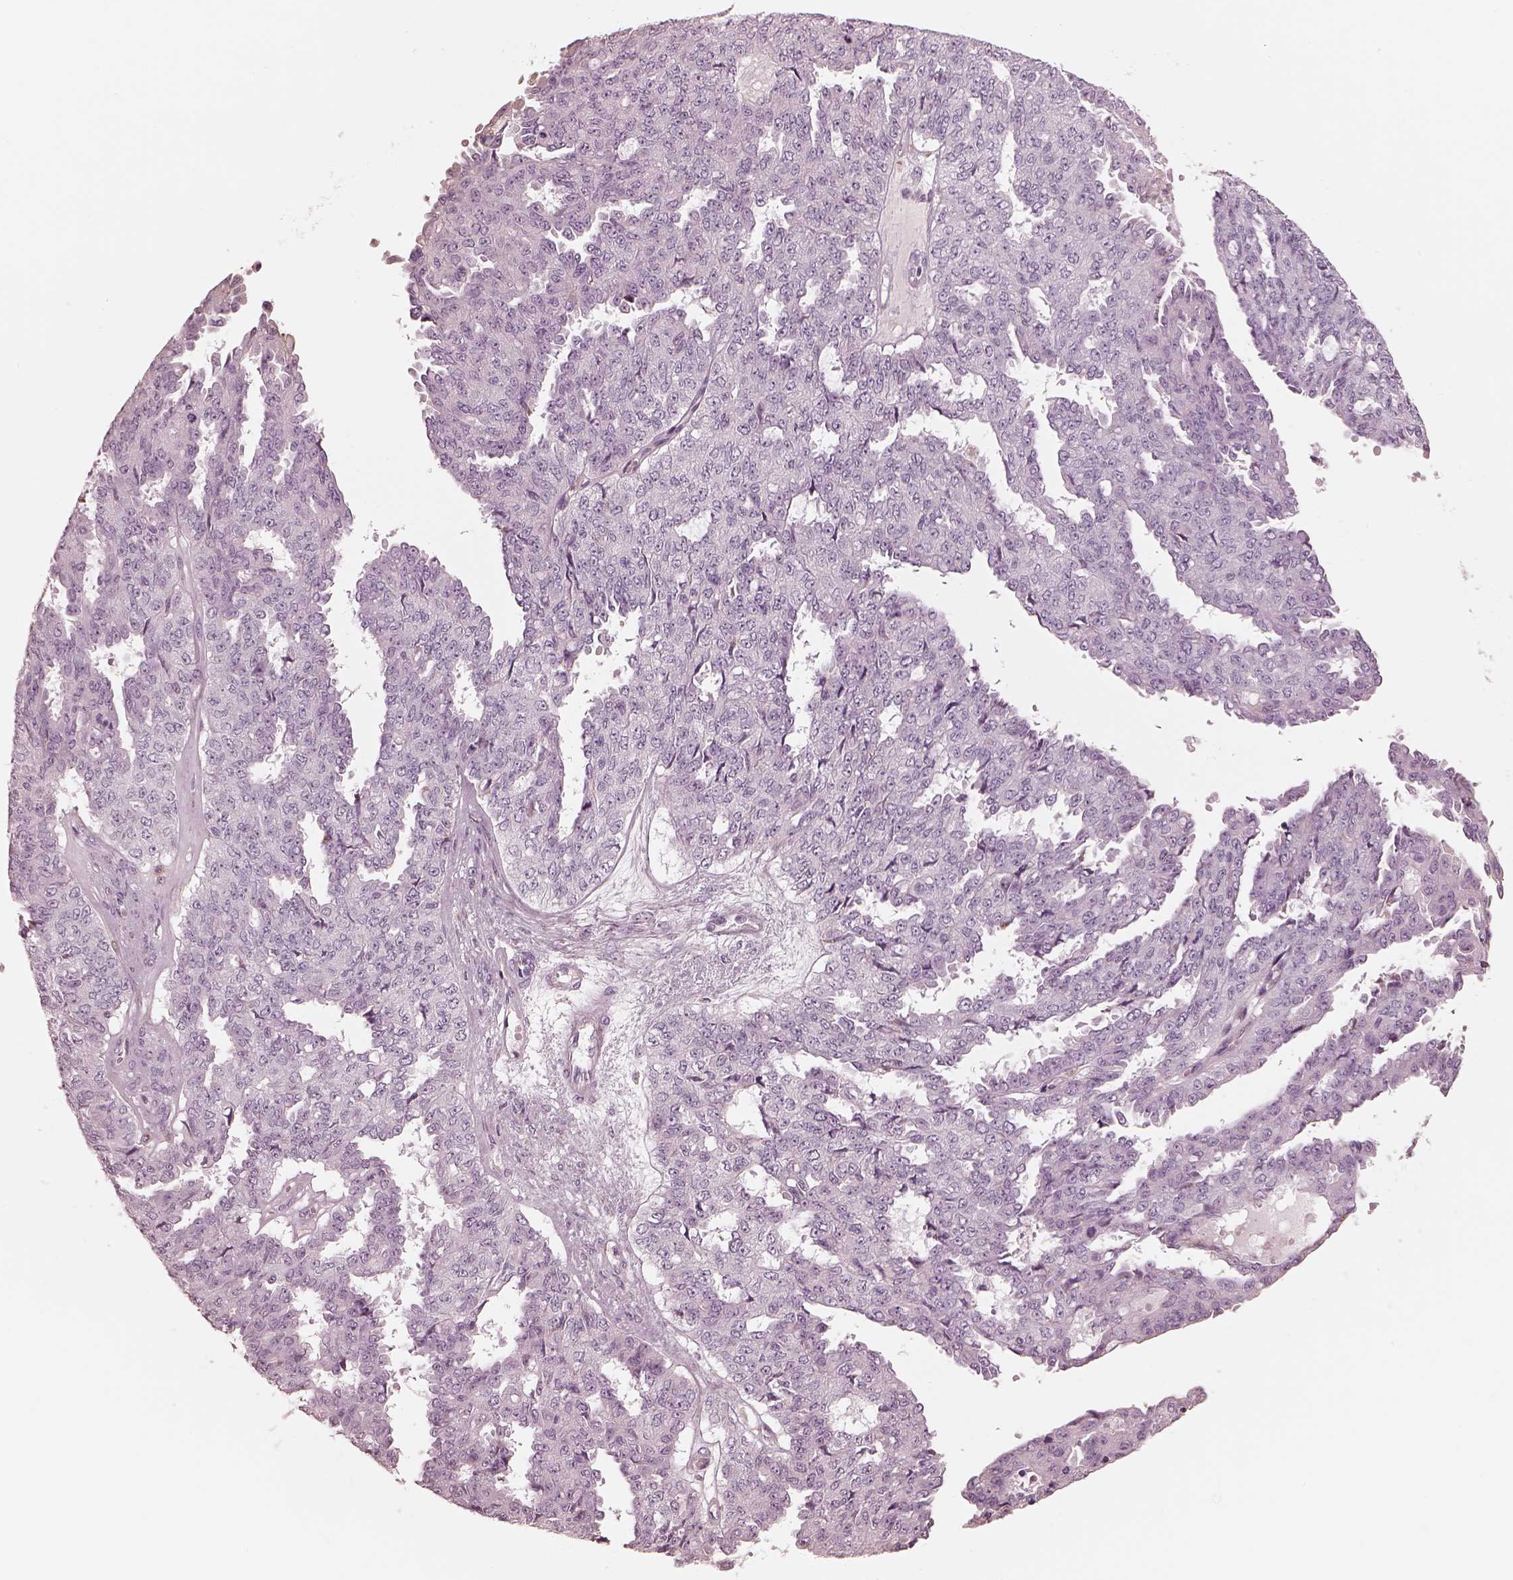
{"staining": {"intensity": "negative", "quantity": "none", "location": "none"}, "tissue": "ovarian cancer", "cell_type": "Tumor cells", "image_type": "cancer", "snomed": [{"axis": "morphology", "description": "Cystadenocarcinoma, serous, NOS"}, {"axis": "topography", "description": "Ovary"}], "caption": "IHC image of neoplastic tissue: human serous cystadenocarcinoma (ovarian) stained with DAB (3,3'-diaminobenzidine) reveals no significant protein positivity in tumor cells.", "gene": "CADM2", "patient": {"sex": "female", "age": 71}}